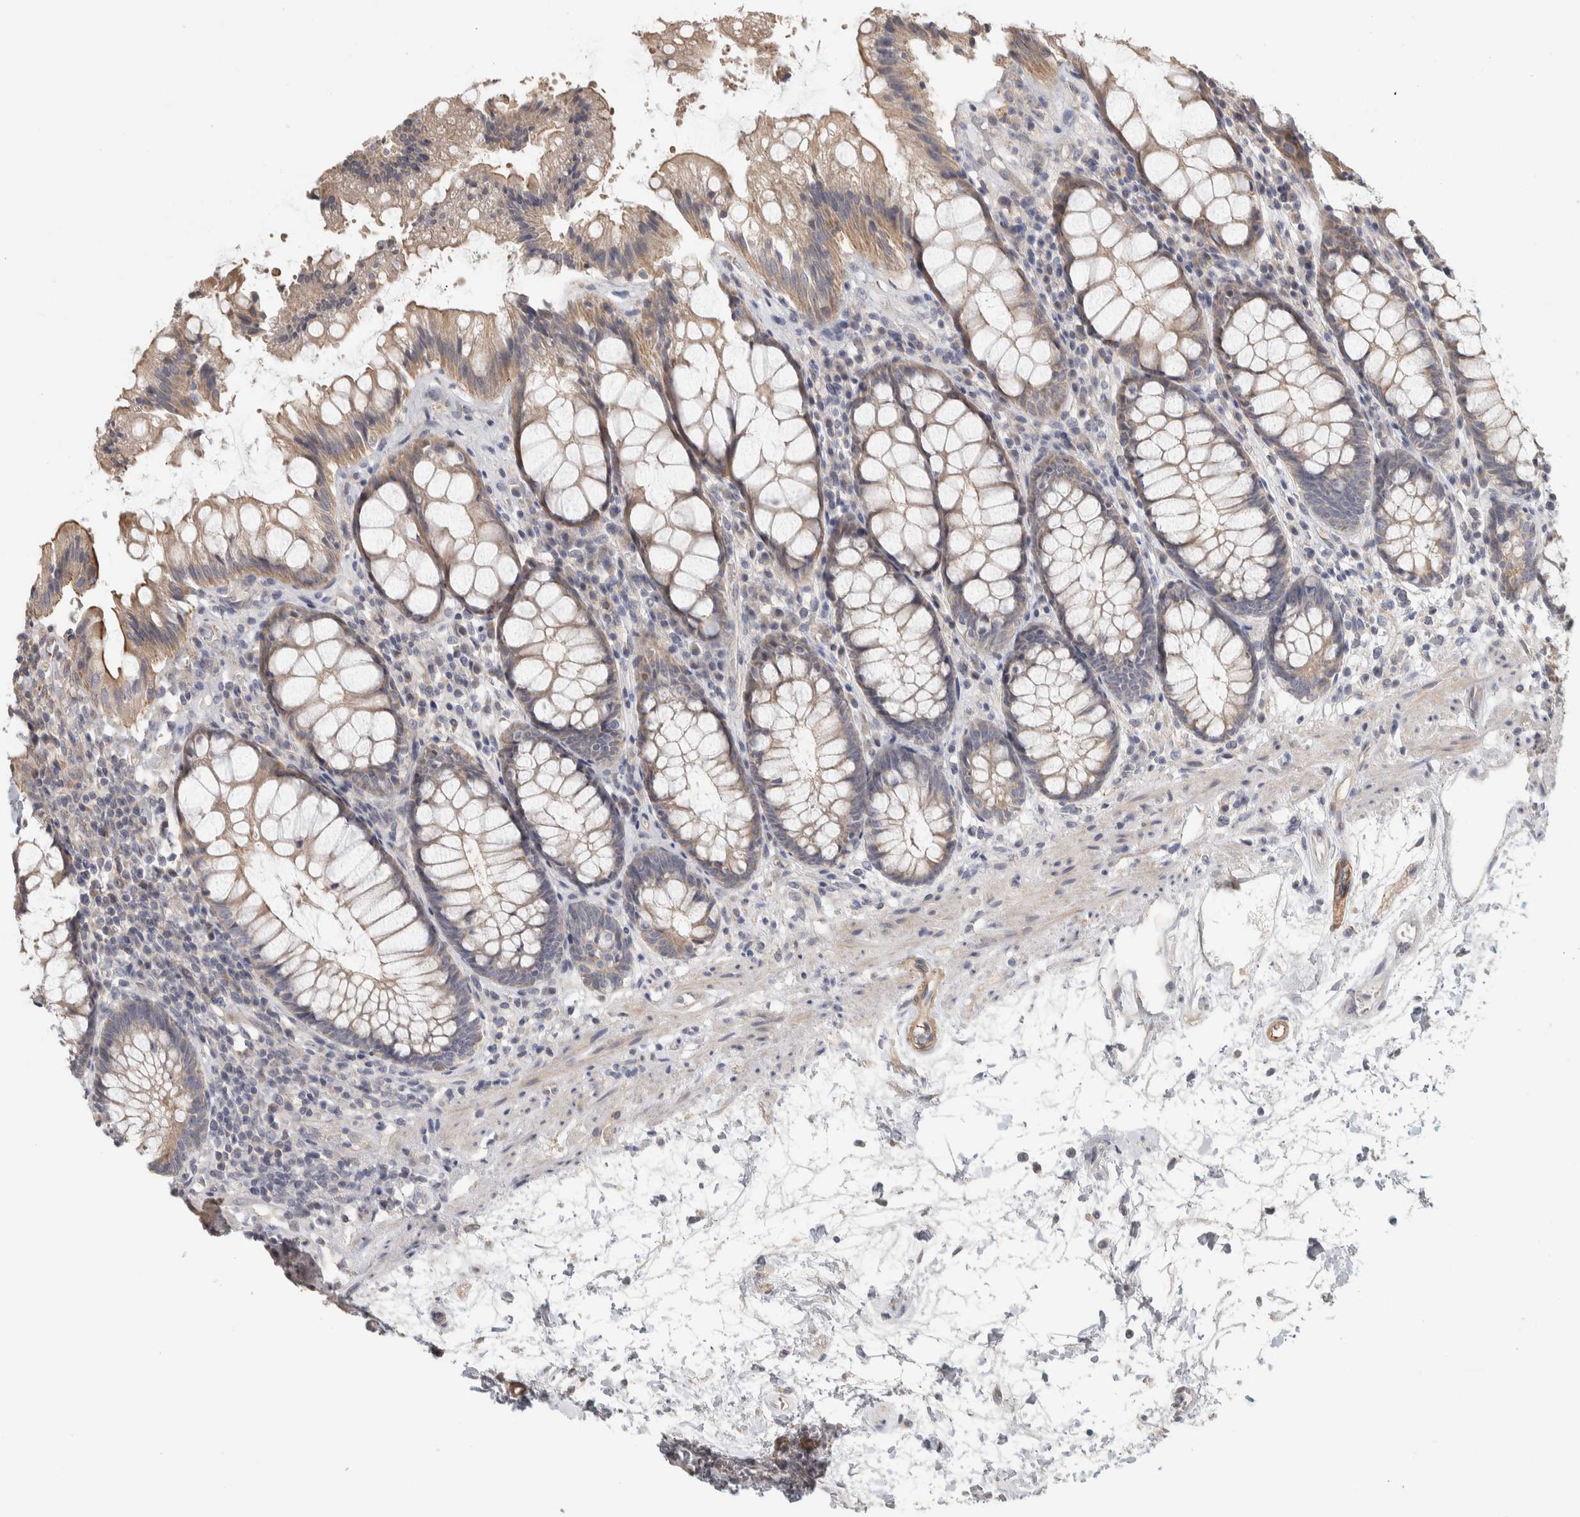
{"staining": {"intensity": "moderate", "quantity": ">75%", "location": "cytoplasmic/membranous"}, "tissue": "rectum", "cell_type": "Glandular cells", "image_type": "normal", "snomed": [{"axis": "morphology", "description": "Normal tissue, NOS"}, {"axis": "topography", "description": "Rectum"}], "caption": "Protein positivity by IHC reveals moderate cytoplasmic/membranous staining in about >75% of glandular cells in unremarkable rectum. (brown staining indicates protein expression, while blue staining denotes nuclei).", "gene": "DCXR", "patient": {"sex": "male", "age": 64}}